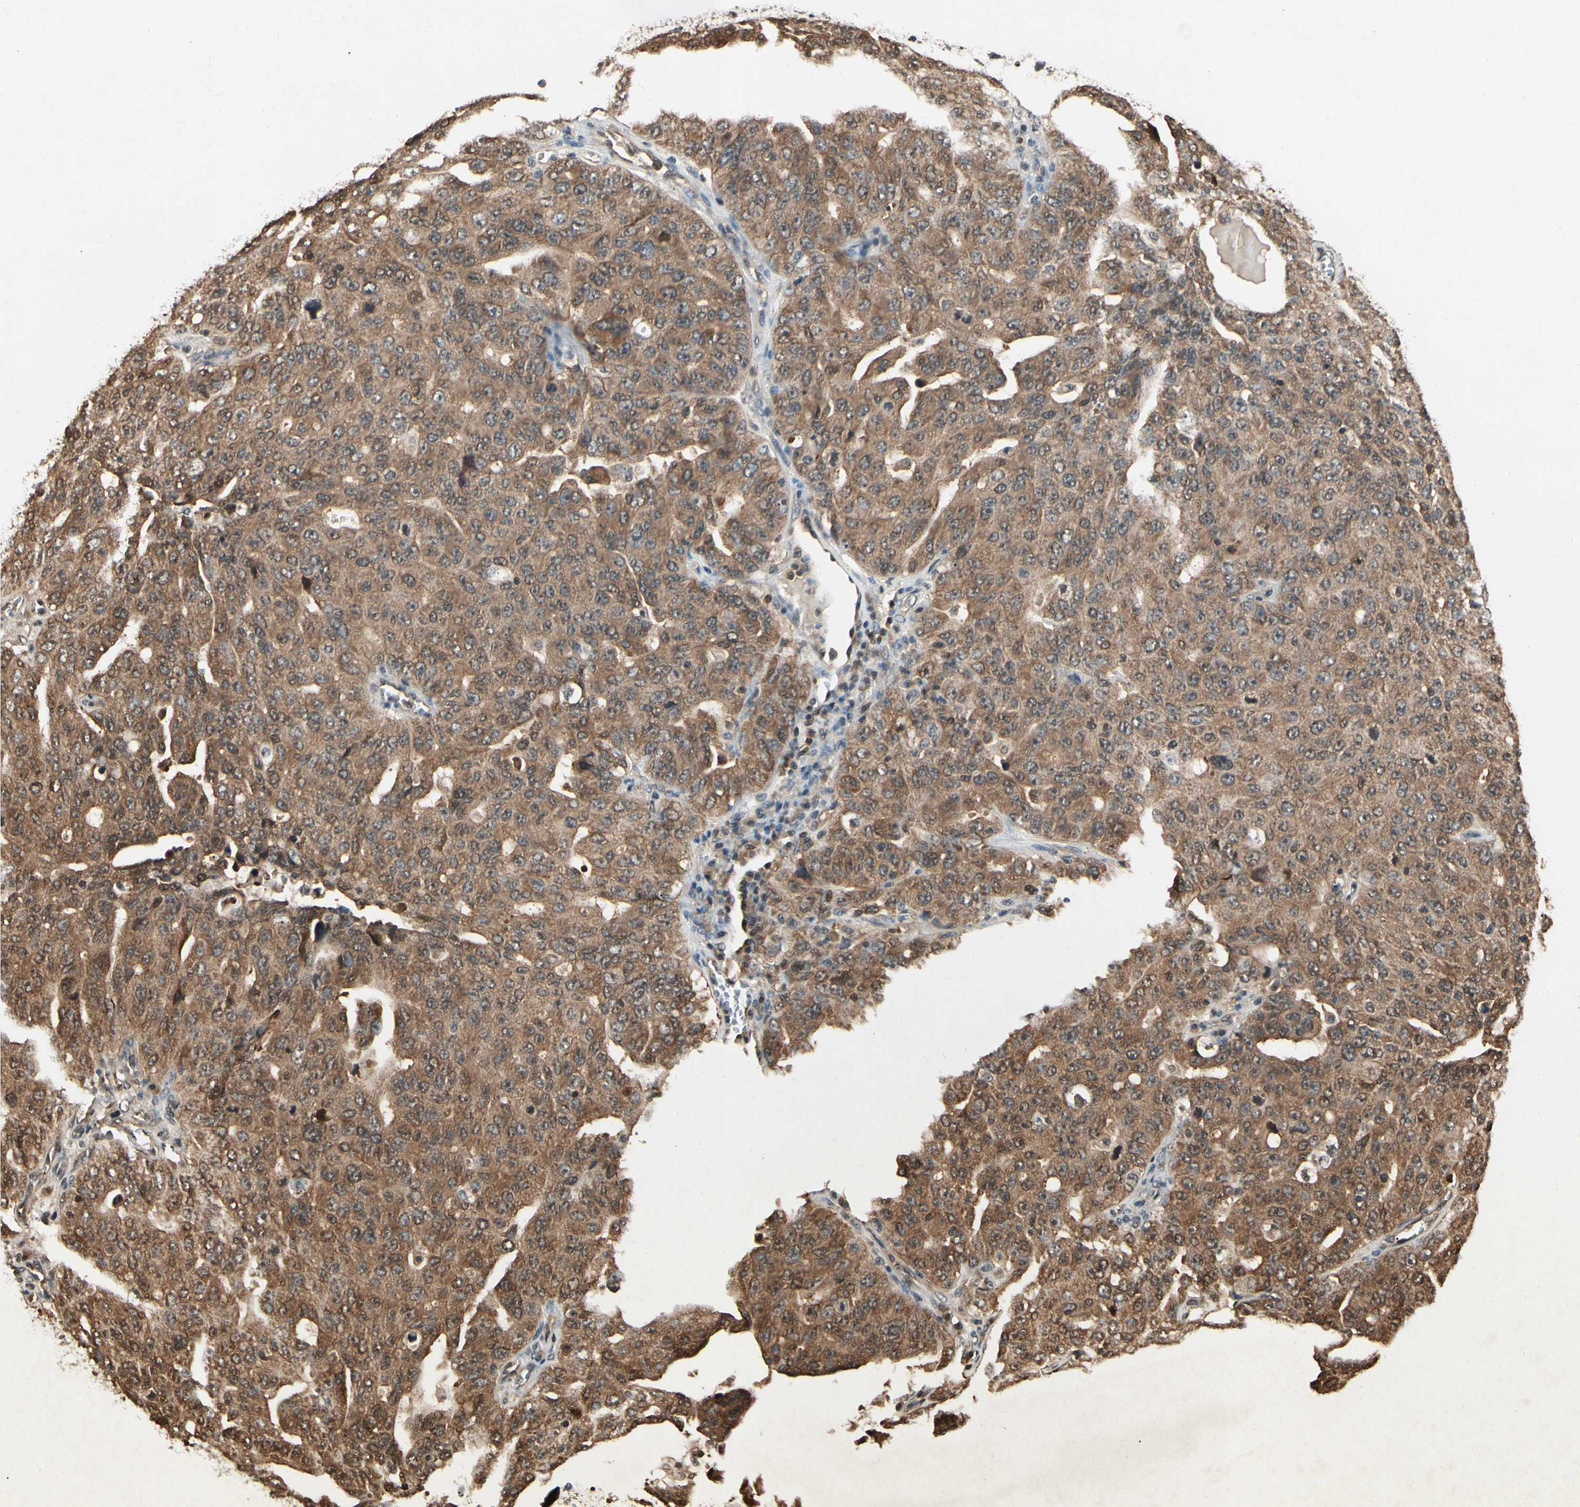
{"staining": {"intensity": "moderate", "quantity": ">75%", "location": "cytoplasmic/membranous"}, "tissue": "ovarian cancer", "cell_type": "Tumor cells", "image_type": "cancer", "snomed": [{"axis": "morphology", "description": "Carcinoma, endometroid"}, {"axis": "topography", "description": "Ovary"}], "caption": "Ovarian endometroid carcinoma was stained to show a protein in brown. There is medium levels of moderate cytoplasmic/membranous expression in about >75% of tumor cells. The staining is performed using DAB brown chromogen to label protein expression. The nuclei are counter-stained blue using hematoxylin.", "gene": "YWHAQ", "patient": {"sex": "female", "age": 62}}